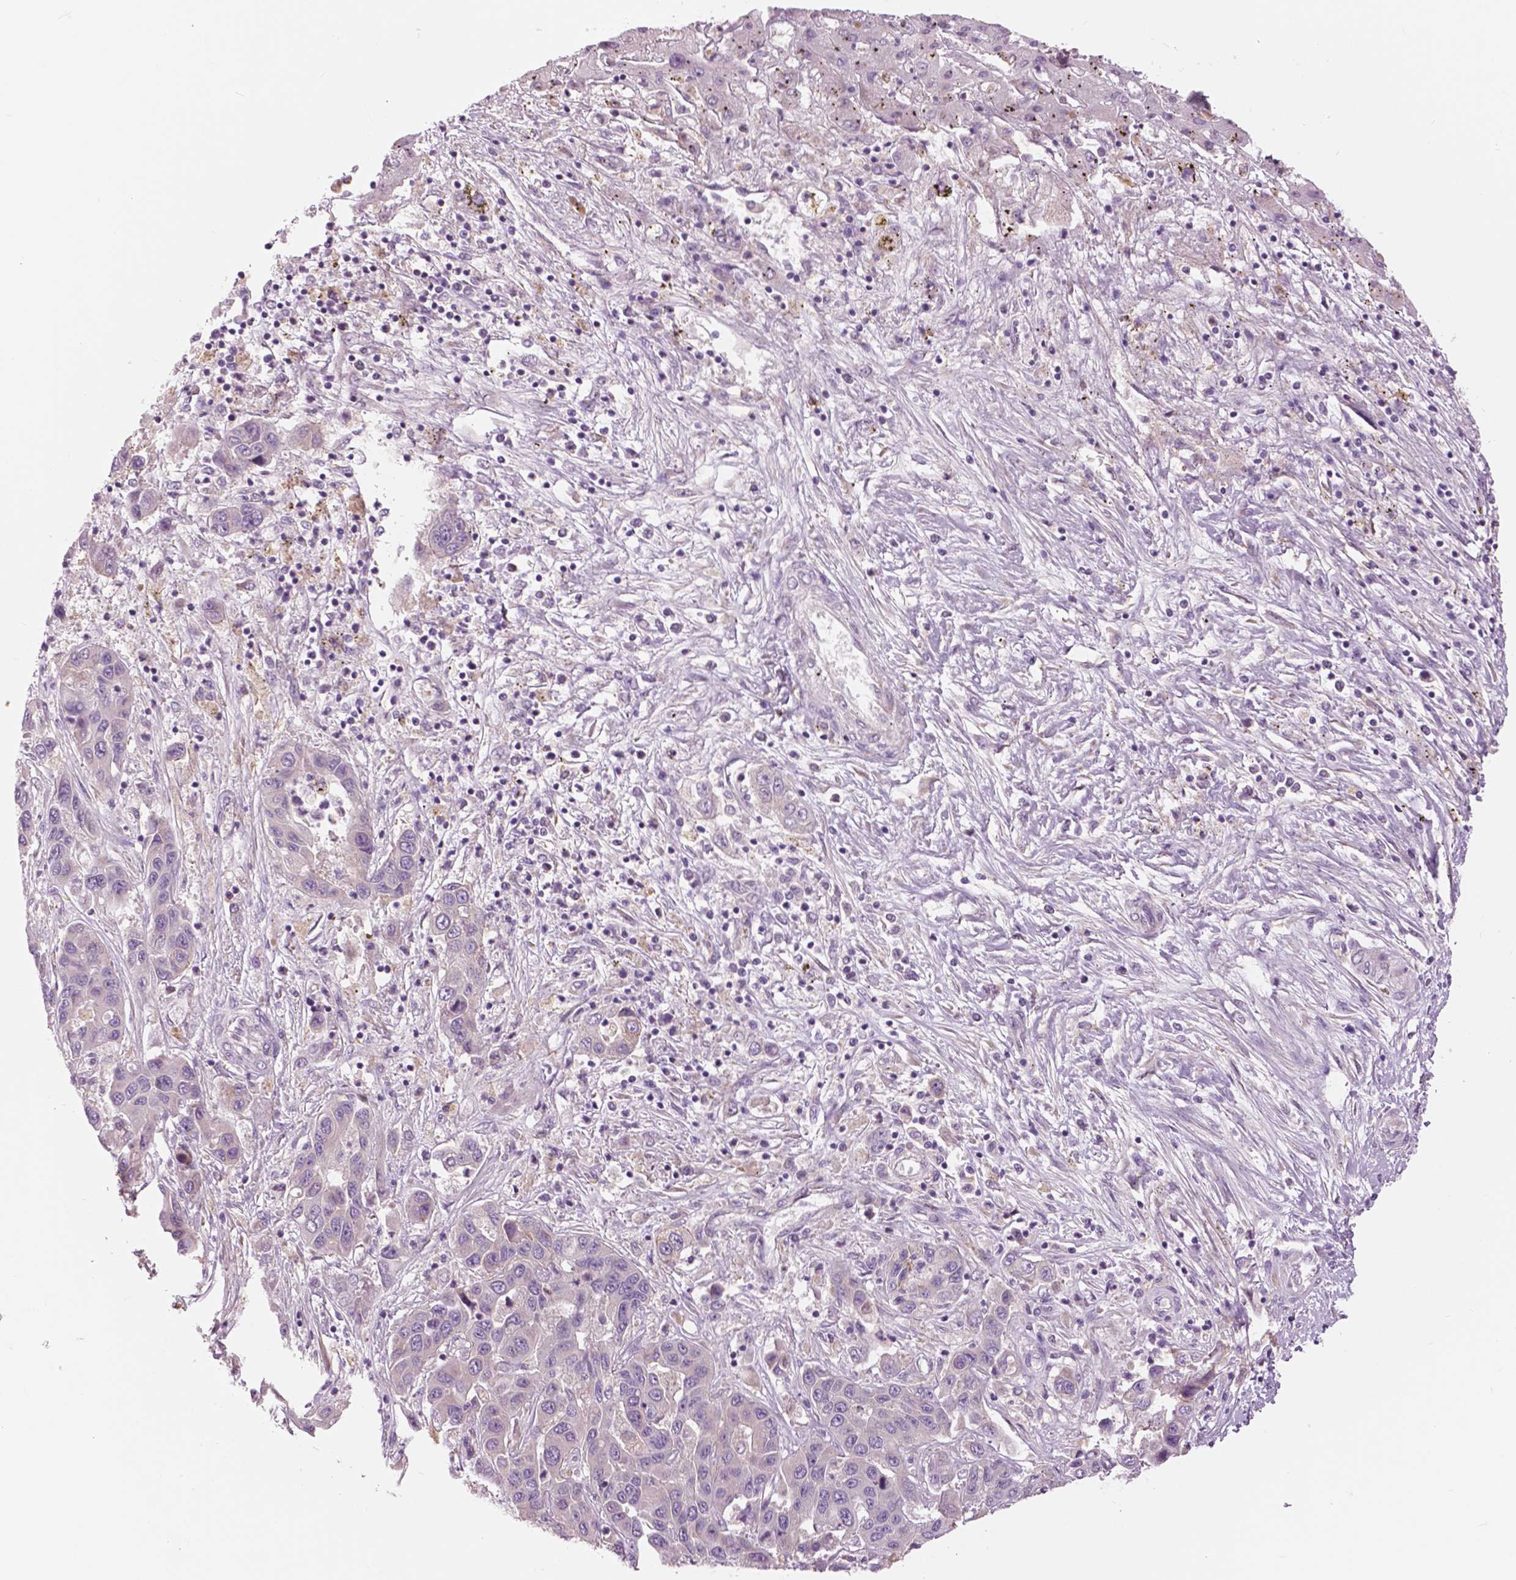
{"staining": {"intensity": "negative", "quantity": "none", "location": "none"}, "tissue": "liver cancer", "cell_type": "Tumor cells", "image_type": "cancer", "snomed": [{"axis": "morphology", "description": "Cholangiocarcinoma"}, {"axis": "topography", "description": "Liver"}], "caption": "This is an immunohistochemistry (IHC) histopathology image of liver cholangiocarcinoma. There is no expression in tumor cells.", "gene": "SERPINI1", "patient": {"sex": "female", "age": 52}}